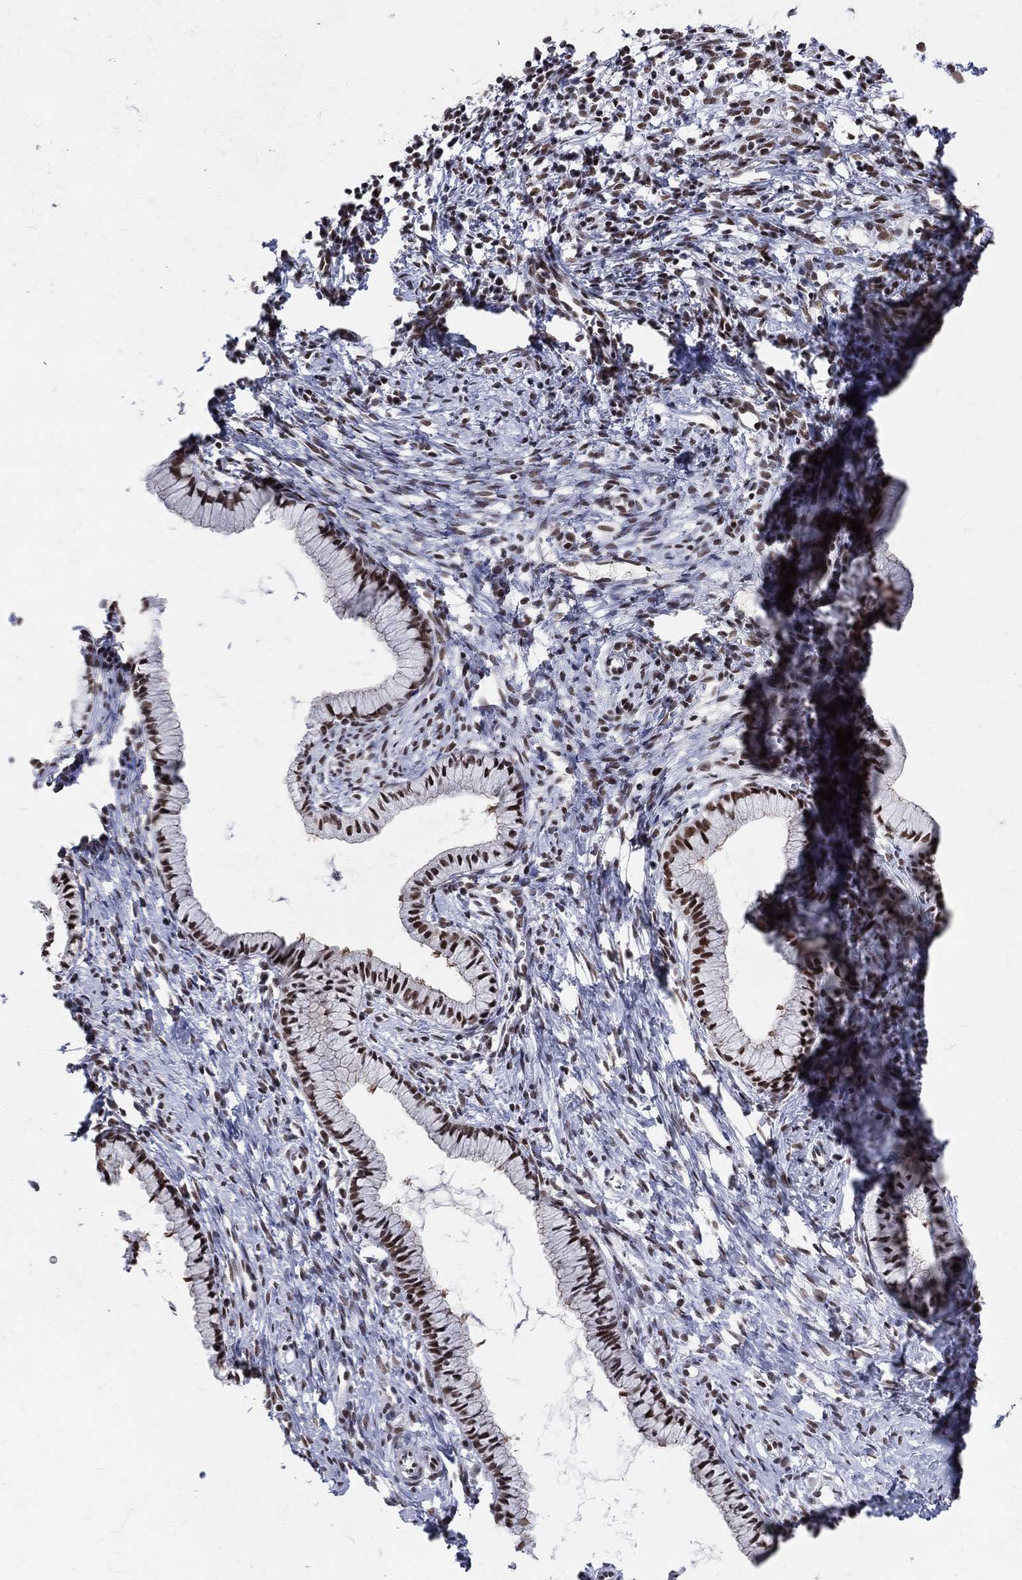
{"staining": {"intensity": "strong", "quantity": ">75%", "location": "nuclear"}, "tissue": "cervix", "cell_type": "Glandular cells", "image_type": "normal", "snomed": [{"axis": "morphology", "description": "Normal tissue, NOS"}, {"axis": "topography", "description": "Cervix"}], "caption": "Protein expression analysis of unremarkable cervix shows strong nuclear expression in about >75% of glandular cells.", "gene": "CDK7", "patient": {"sex": "female", "age": 39}}